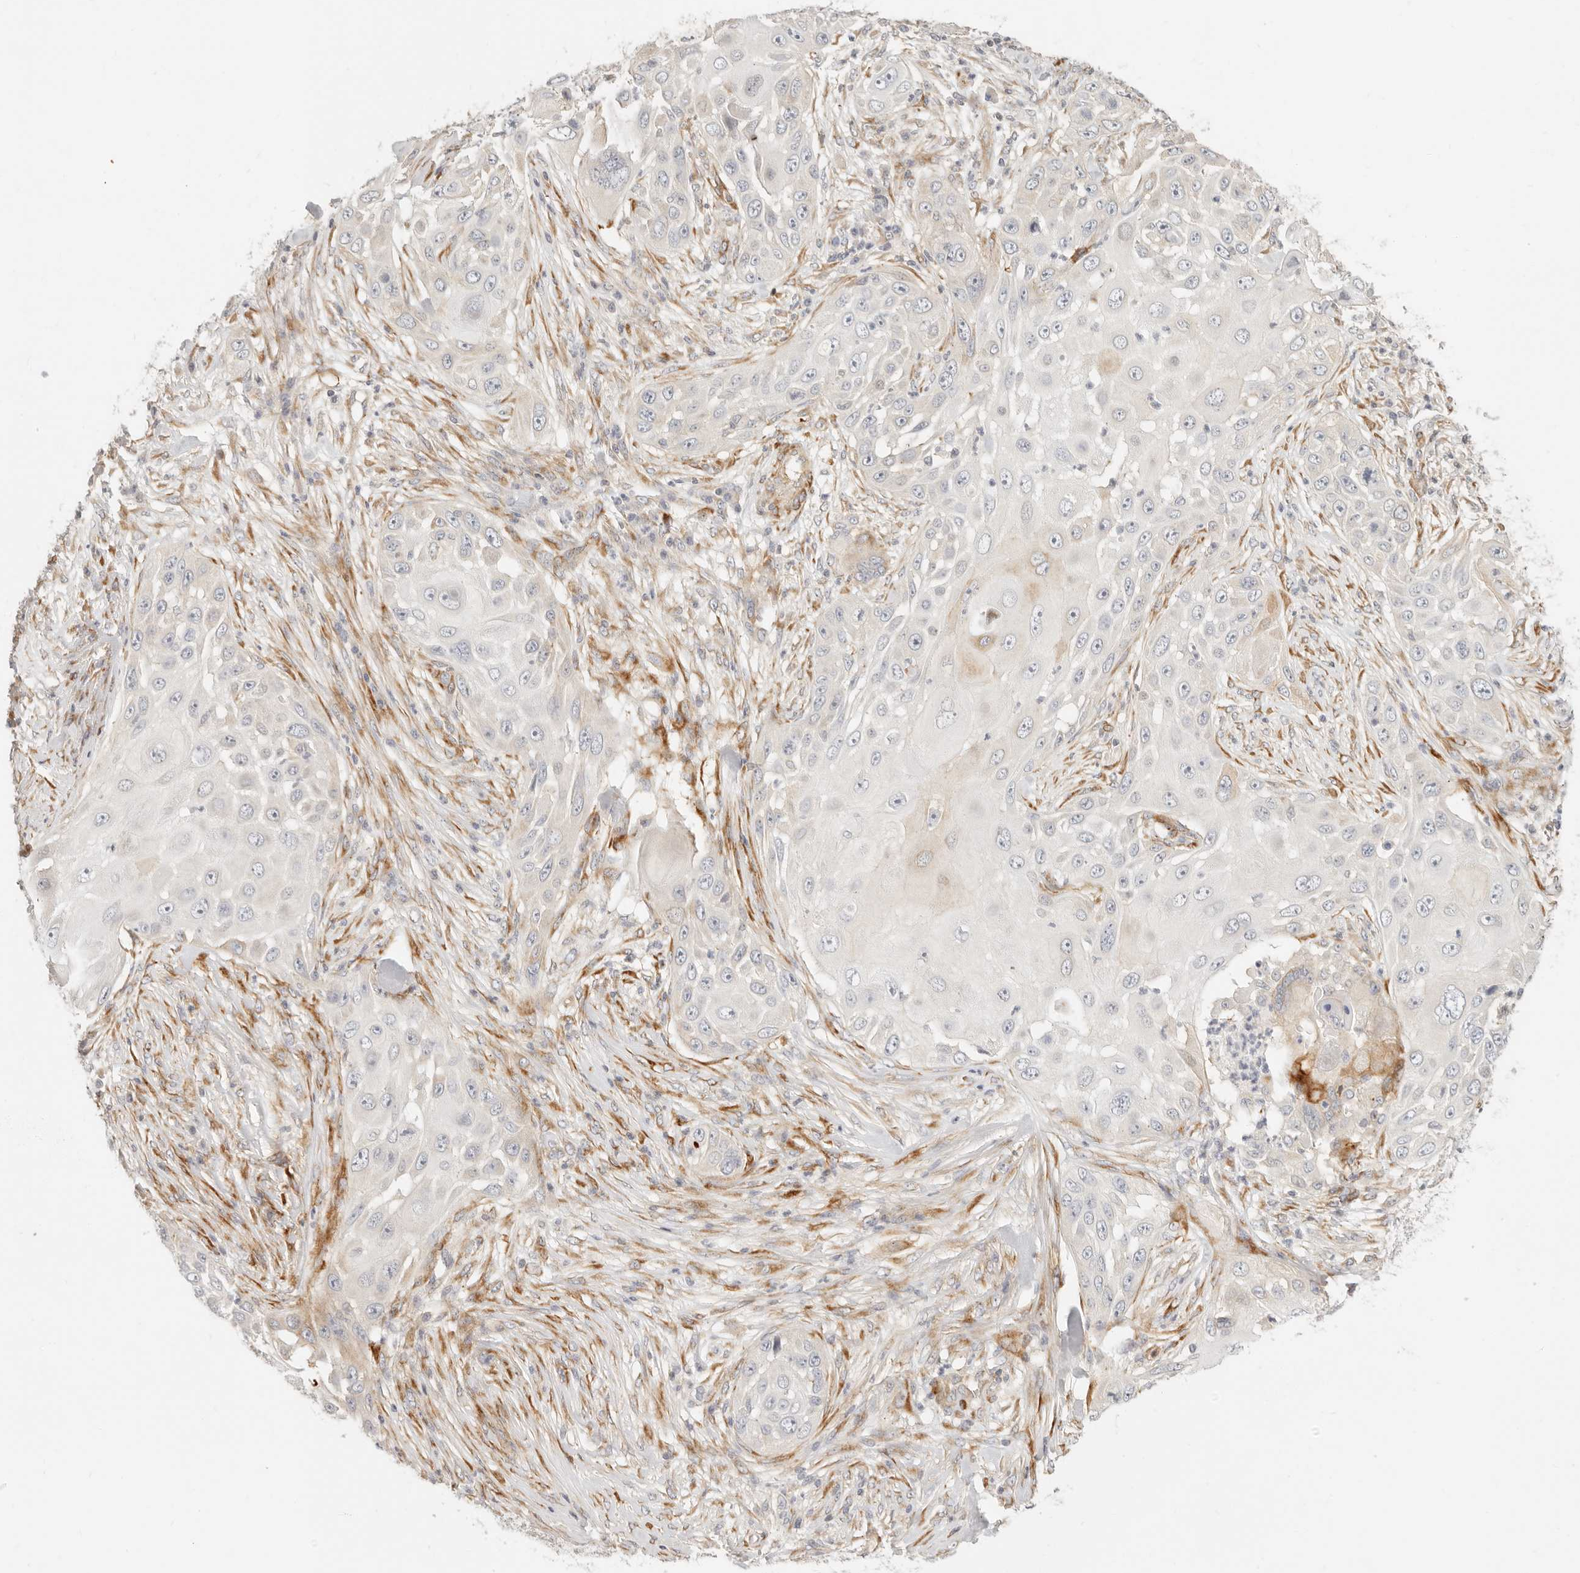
{"staining": {"intensity": "negative", "quantity": "none", "location": "none"}, "tissue": "skin cancer", "cell_type": "Tumor cells", "image_type": "cancer", "snomed": [{"axis": "morphology", "description": "Squamous cell carcinoma, NOS"}, {"axis": "topography", "description": "Skin"}], "caption": "Protein analysis of skin cancer displays no significant expression in tumor cells.", "gene": "SASS6", "patient": {"sex": "female", "age": 44}}